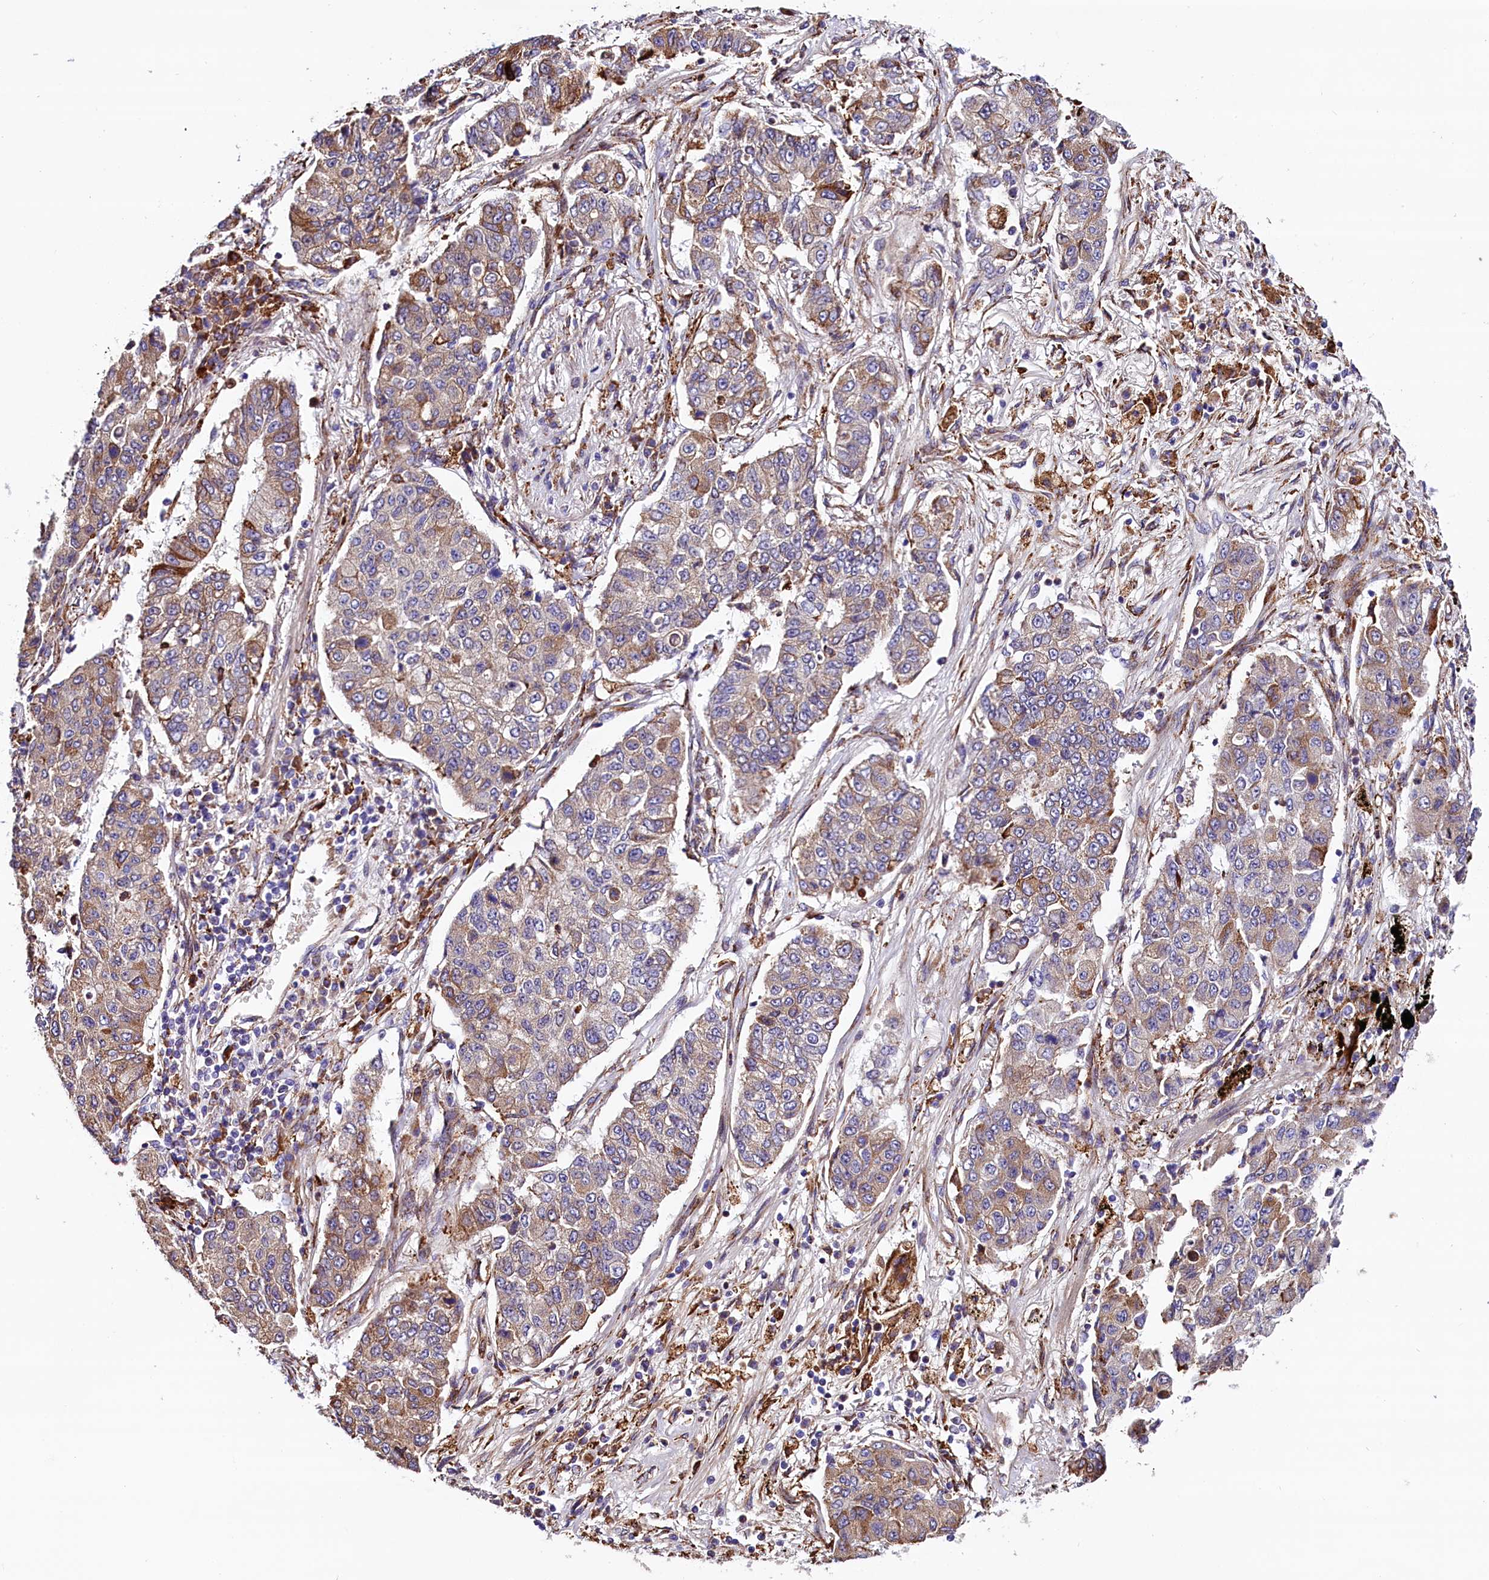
{"staining": {"intensity": "moderate", "quantity": ">75%", "location": "cytoplasmic/membranous"}, "tissue": "lung cancer", "cell_type": "Tumor cells", "image_type": "cancer", "snomed": [{"axis": "morphology", "description": "Squamous cell carcinoma, NOS"}, {"axis": "topography", "description": "Lung"}], "caption": "Immunohistochemistry photomicrograph of lung cancer stained for a protein (brown), which demonstrates medium levels of moderate cytoplasmic/membranous expression in about >75% of tumor cells.", "gene": "CMTR2", "patient": {"sex": "male", "age": 74}}